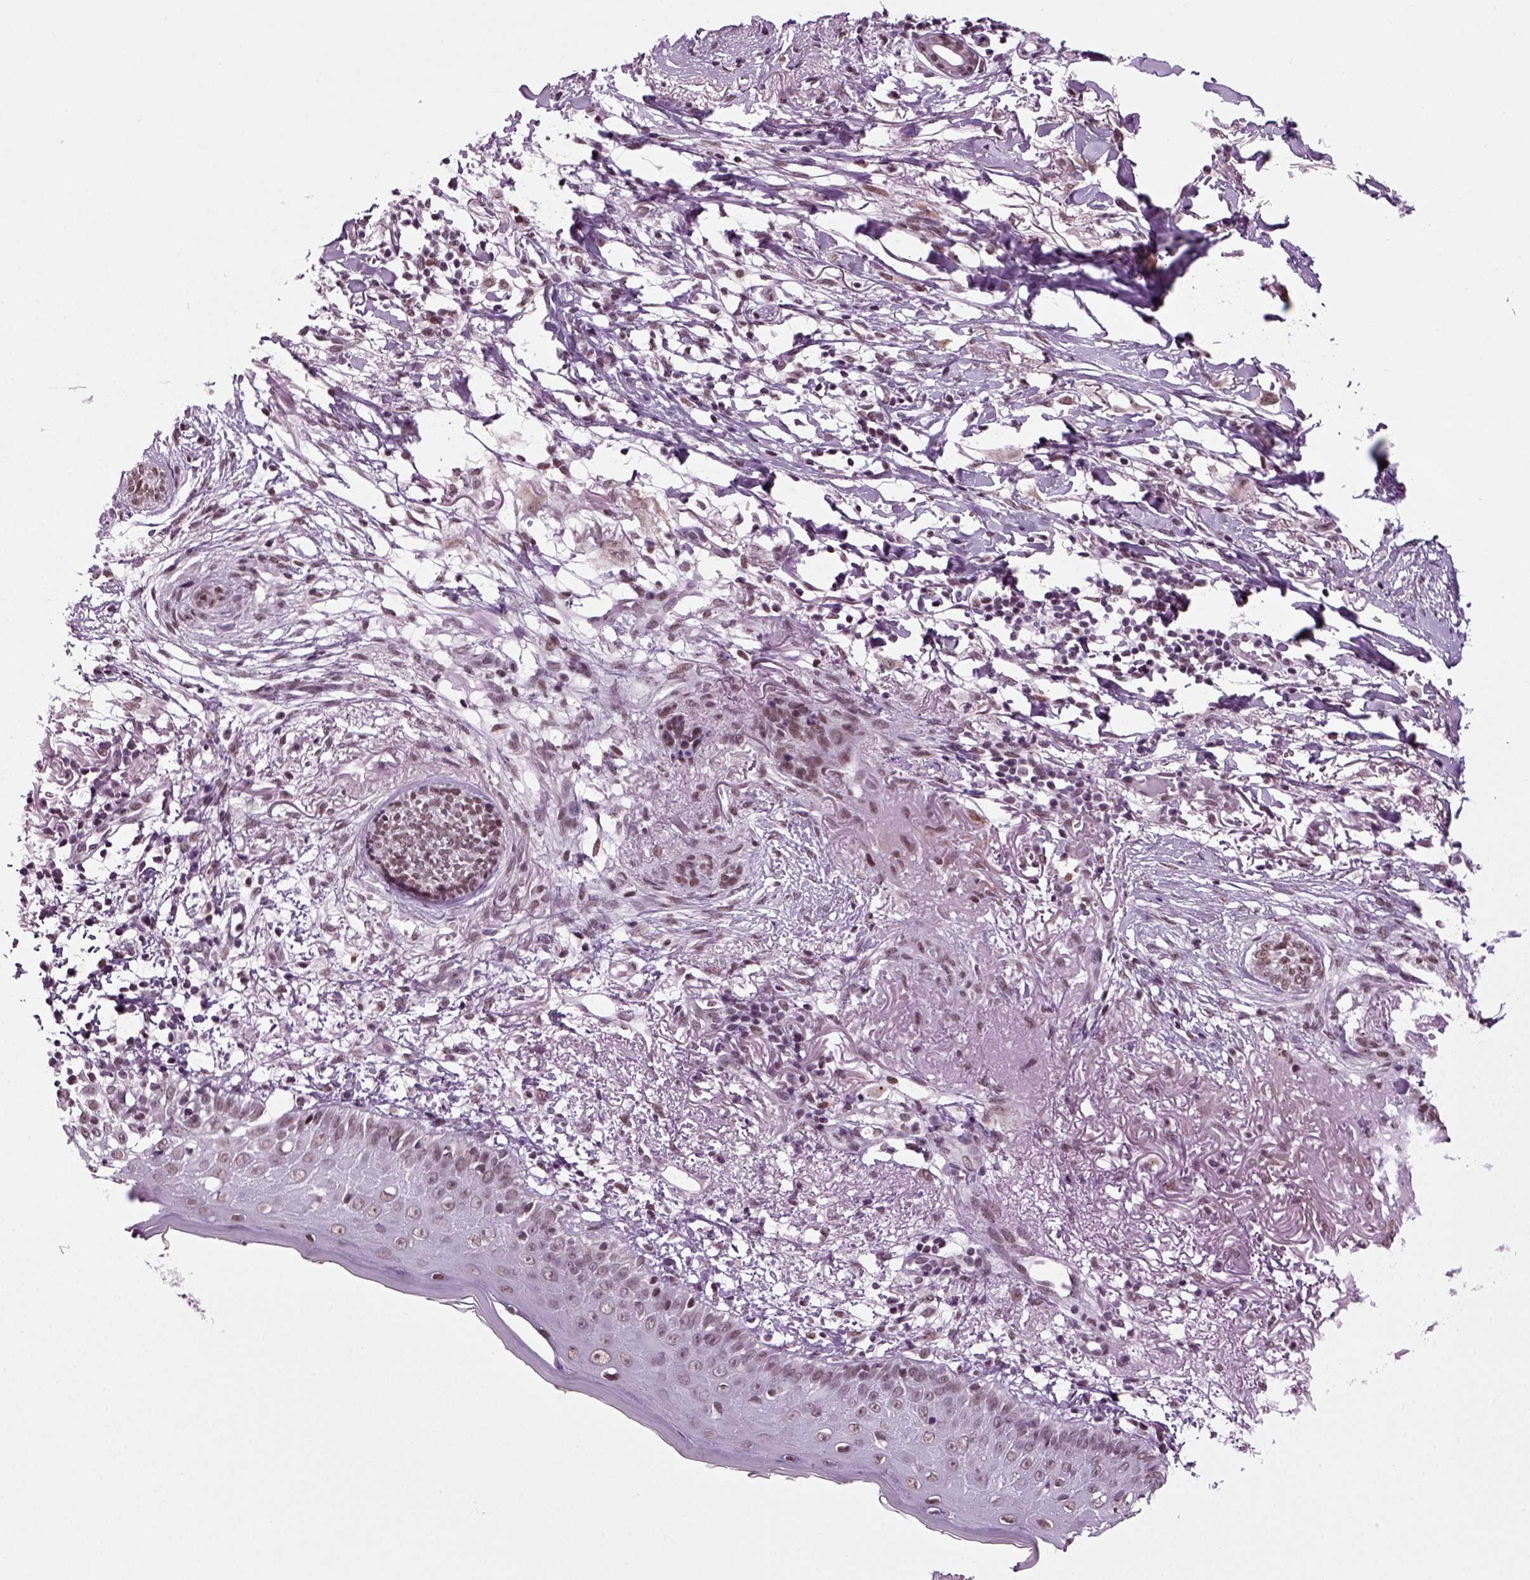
{"staining": {"intensity": "weak", "quantity": ">75%", "location": "nuclear"}, "tissue": "skin cancer", "cell_type": "Tumor cells", "image_type": "cancer", "snomed": [{"axis": "morphology", "description": "Normal tissue, NOS"}, {"axis": "morphology", "description": "Basal cell carcinoma"}, {"axis": "topography", "description": "Skin"}], "caption": "Tumor cells demonstrate low levels of weak nuclear staining in about >75% of cells in skin cancer (basal cell carcinoma).", "gene": "RCOR3", "patient": {"sex": "male", "age": 84}}